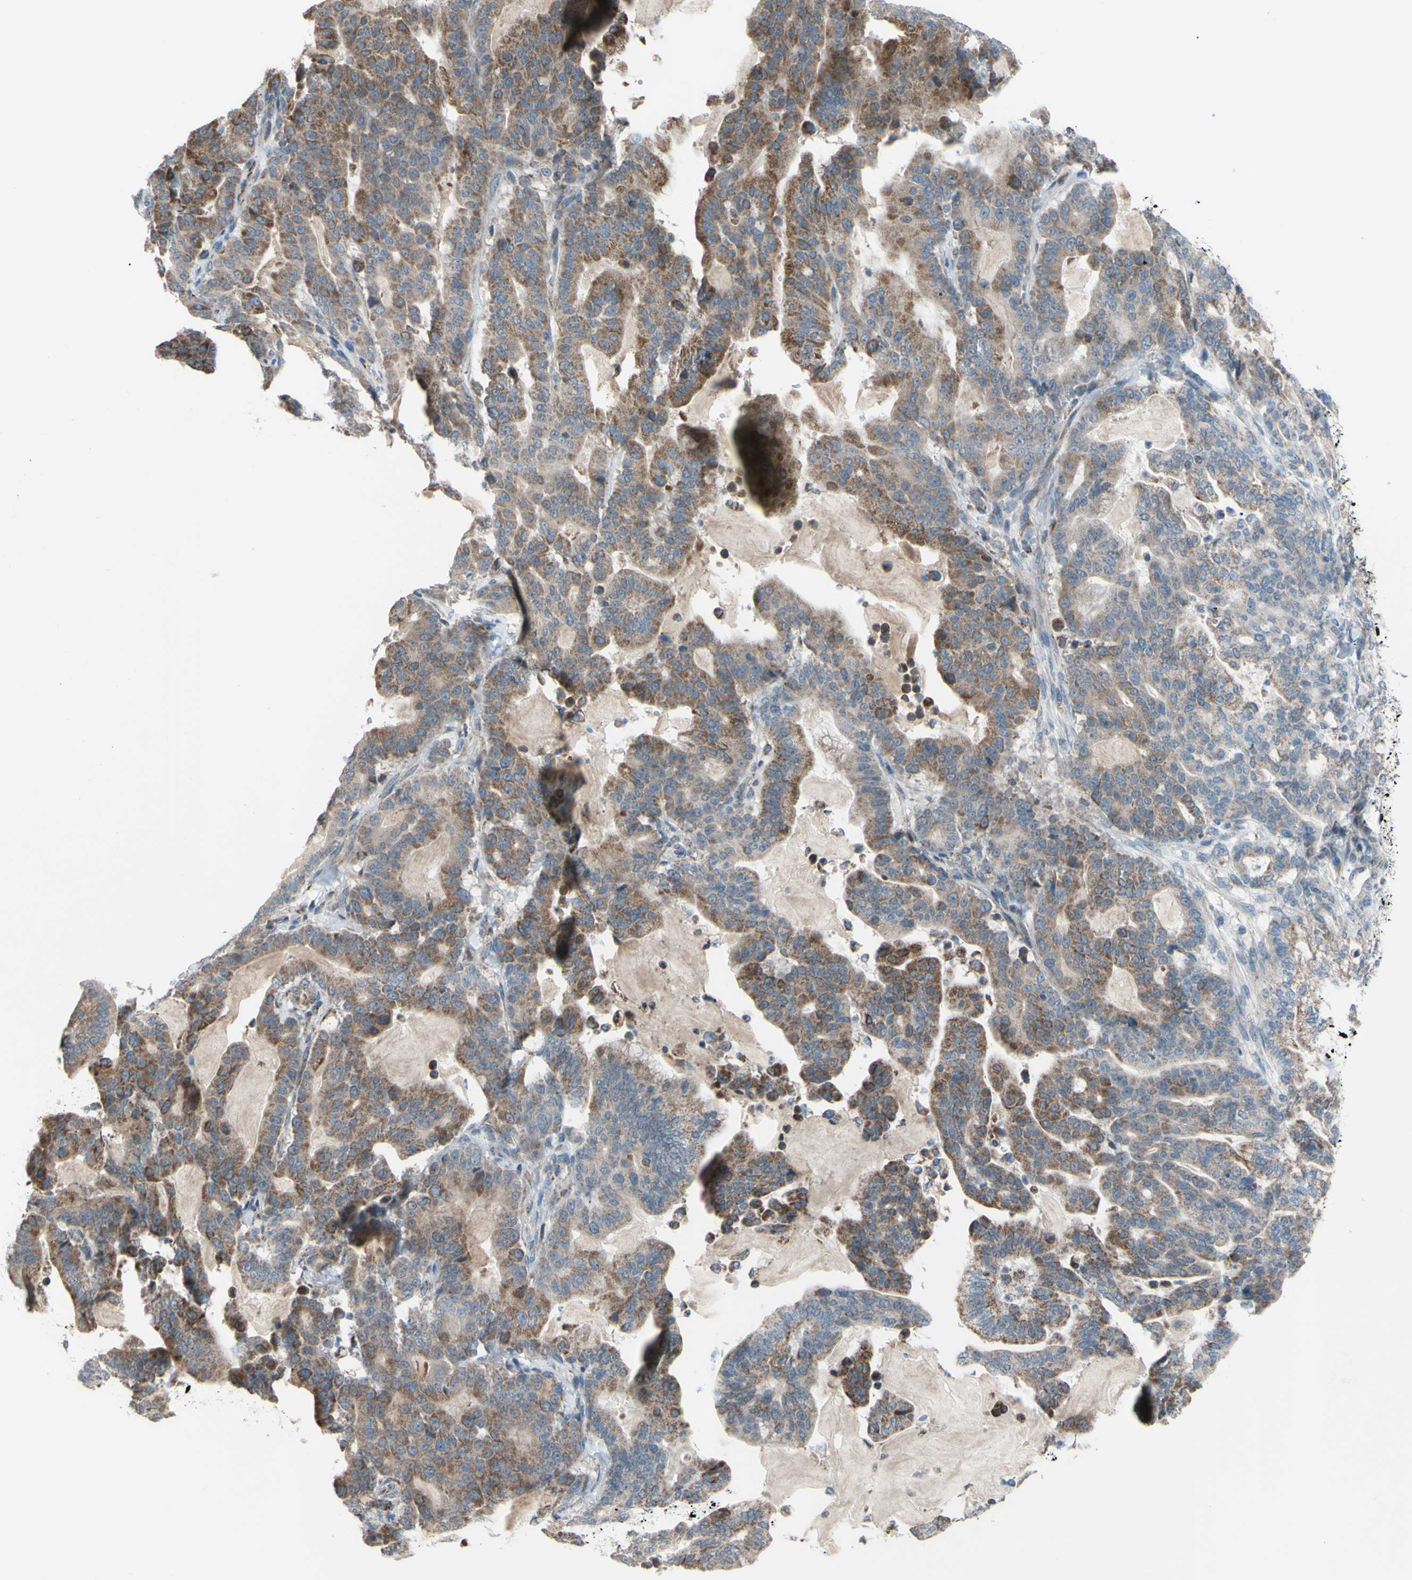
{"staining": {"intensity": "moderate", "quantity": ">75%", "location": "cytoplasmic/membranous"}, "tissue": "pancreatic cancer", "cell_type": "Tumor cells", "image_type": "cancer", "snomed": [{"axis": "morphology", "description": "Adenocarcinoma, NOS"}, {"axis": "topography", "description": "Pancreas"}], "caption": "Pancreatic cancer tissue shows moderate cytoplasmic/membranous positivity in approximately >75% of tumor cells, visualized by immunohistochemistry.", "gene": "GLT8D1", "patient": {"sex": "male", "age": 63}}